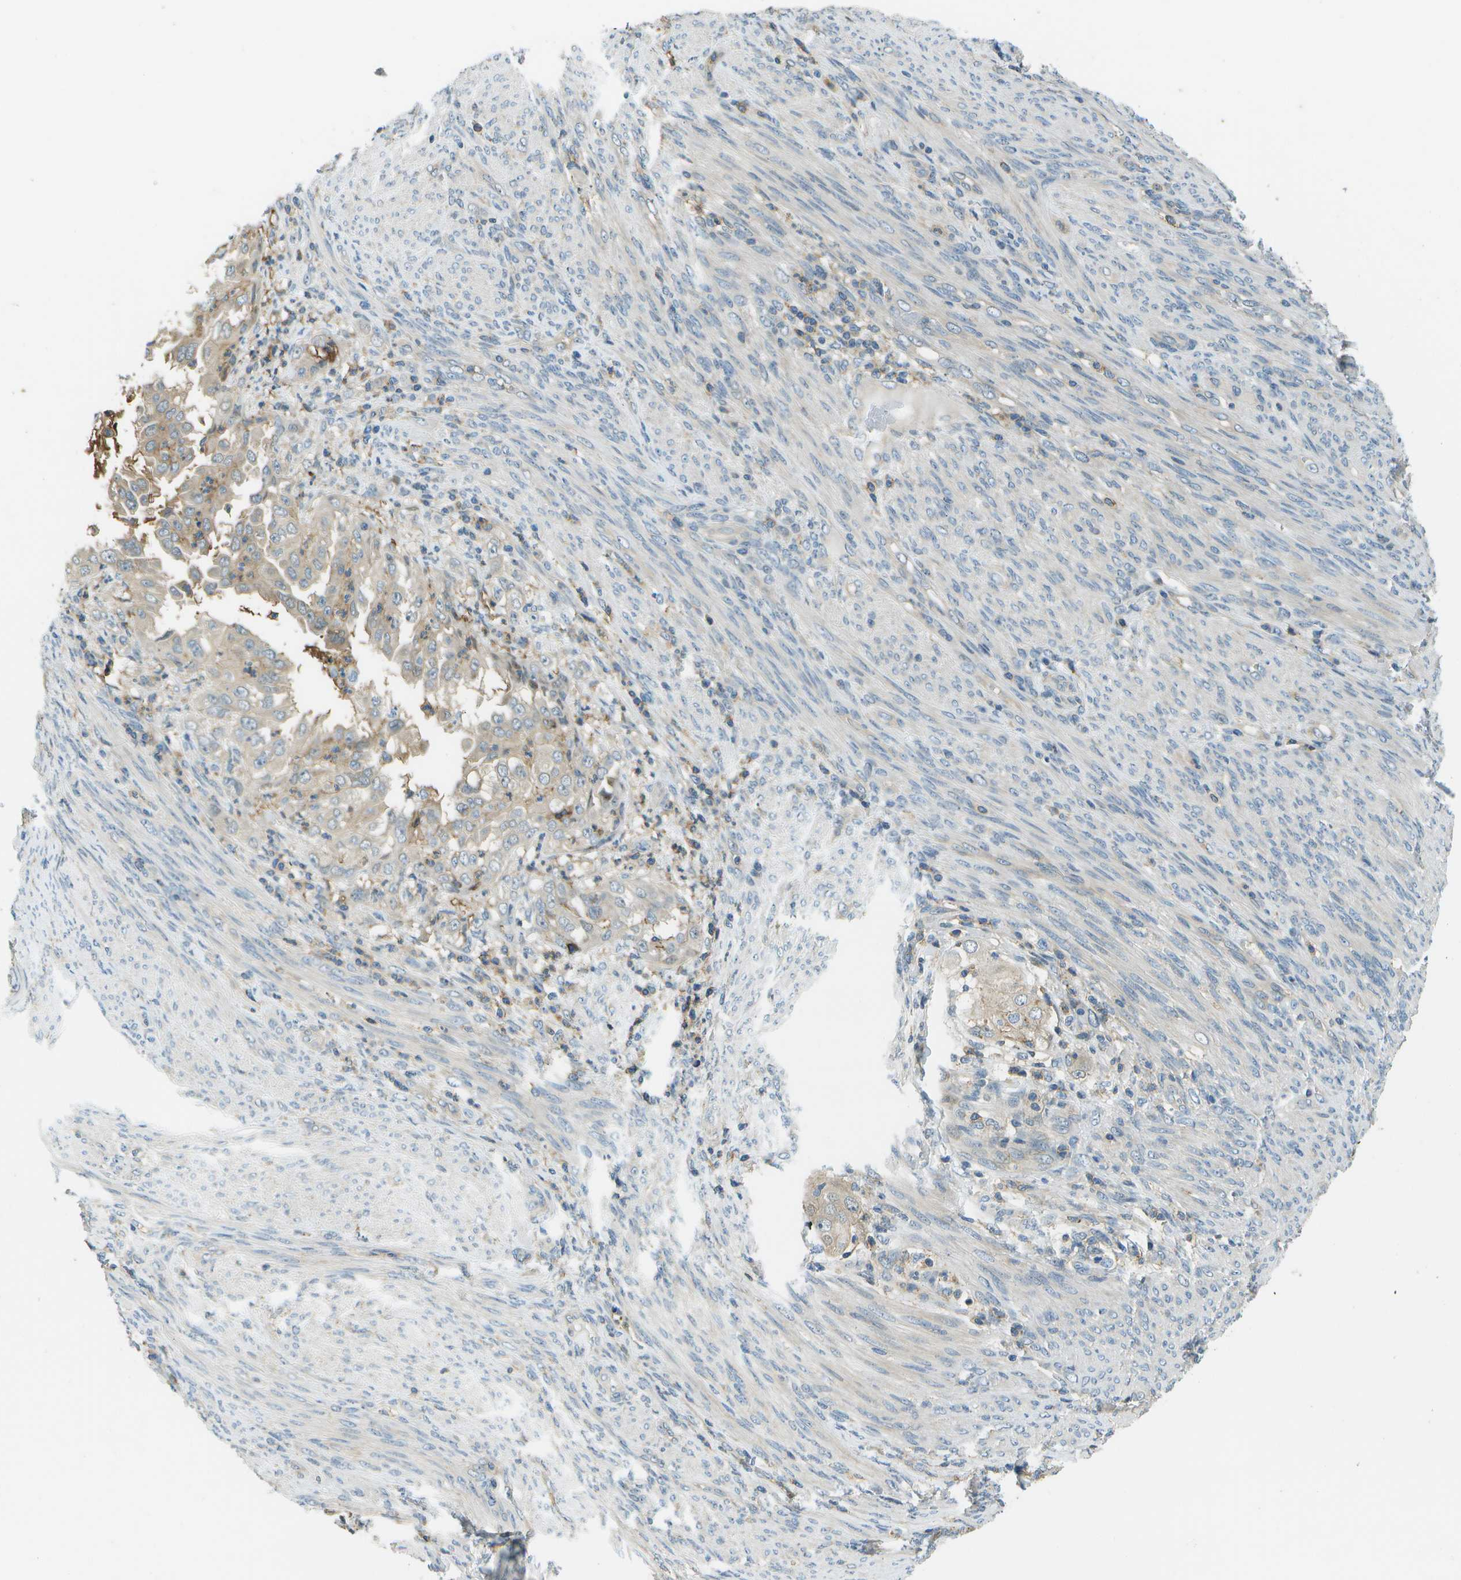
{"staining": {"intensity": "weak", "quantity": ">75%", "location": "cytoplasmic/membranous"}, "tissue": "endometrial cancer", "cell_type": "Tumor cells", "image_type": "cancer", "snomed": [{"axis": "morphology", "description": "Adenocarcinoma, NOS"}, {"axis": "topography", "description": "Endometrium"}], "caption": "This image displays immunohistochemistry (IHC) staining of human adenocarcinoma (endometrial), with low weak cytoplasmic/membranous expression in approximately >75% of tumor cells.", "gene": "LRRC66", "patient": {"sex": "female", "age": 85}}